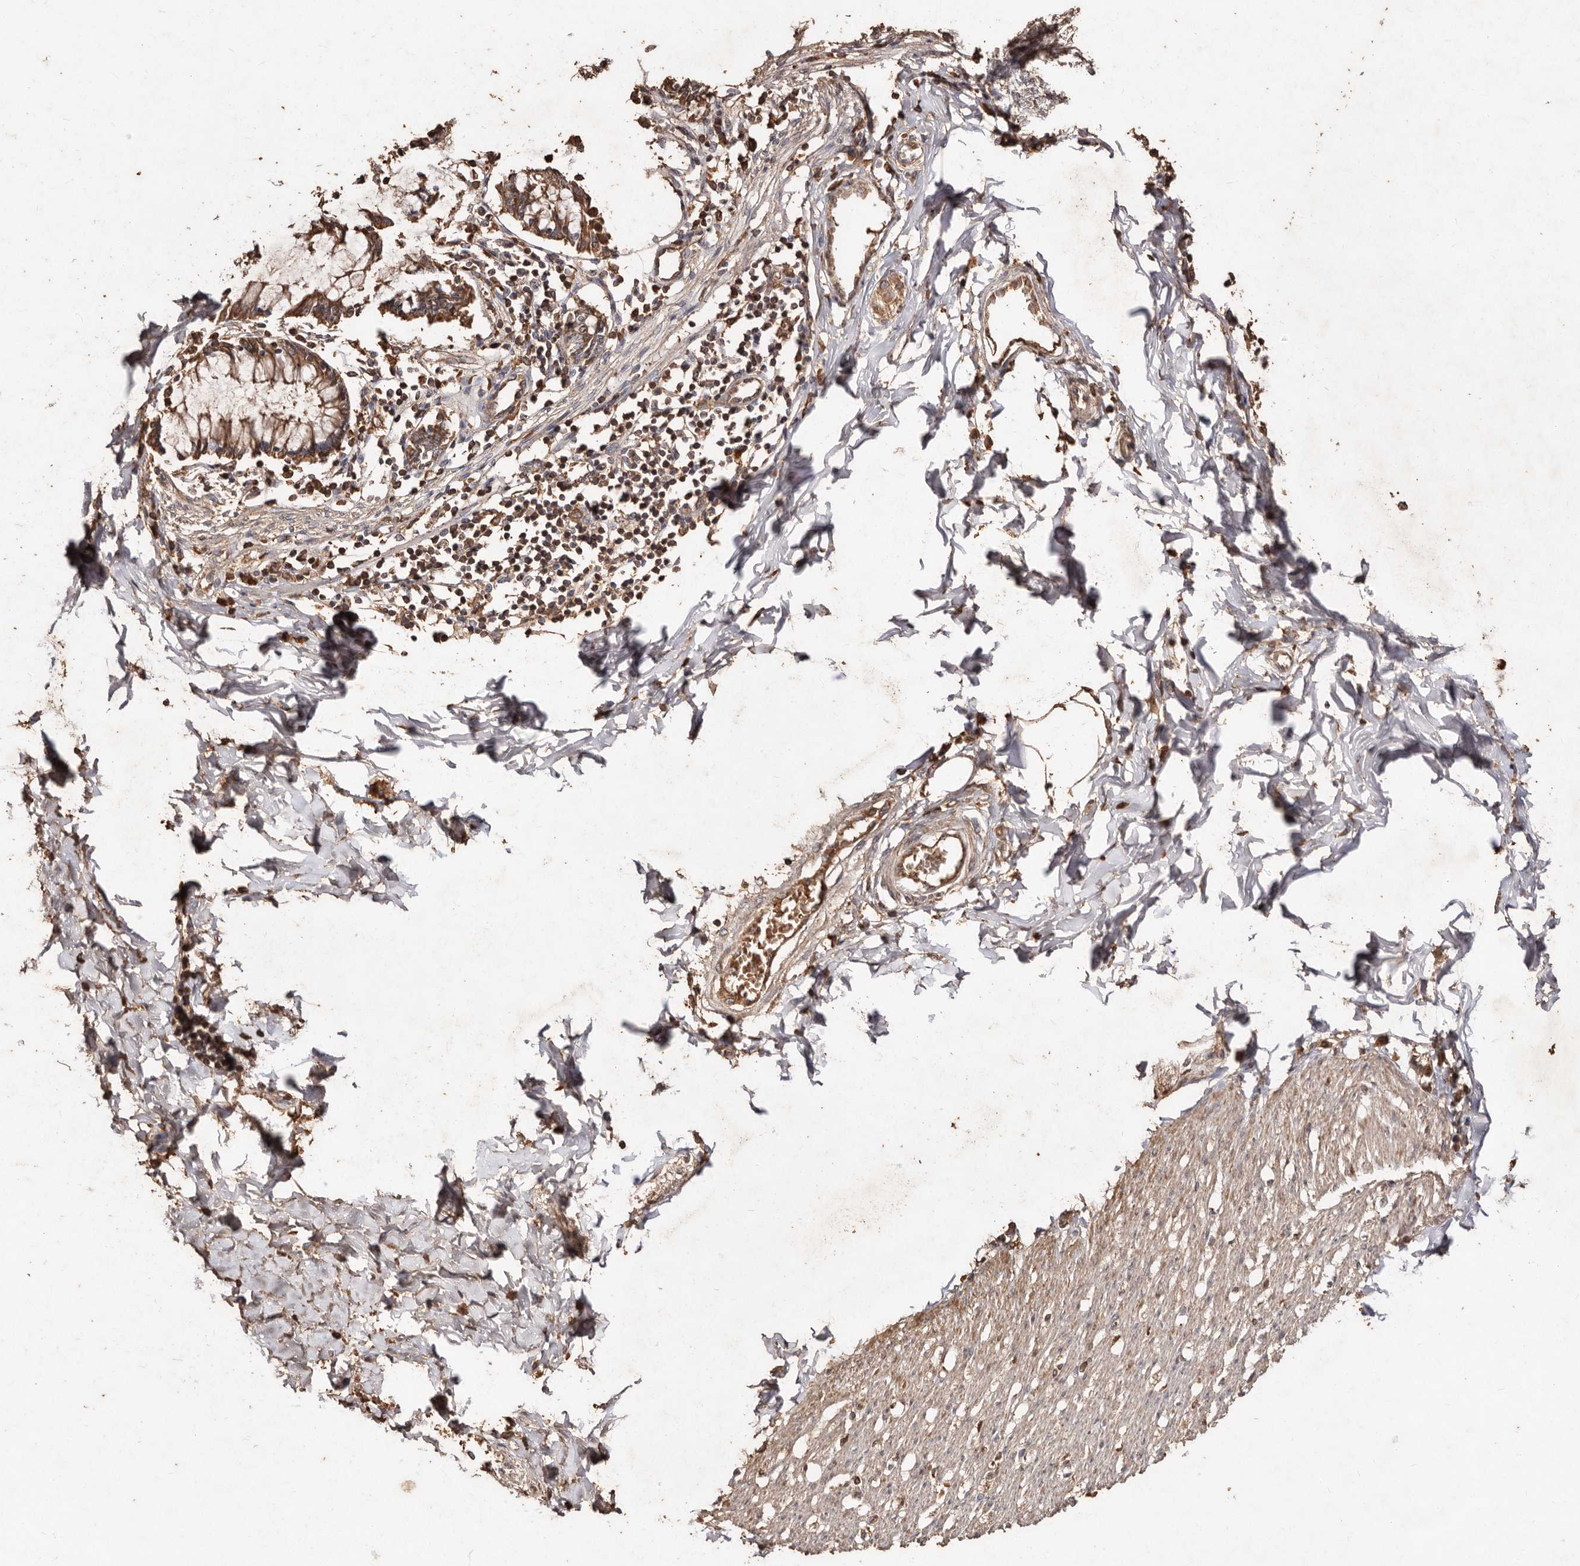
{"staining": {"intensity": "moderate", "quantity": "<25%", "location": "cytoplasmic/membranous"}, "tissue": "smooth muscle", "cell_type": "Smooth muscle cells", "image_type": "normal", "snomed": [{"axis": "morphology", "description": "Normal tissue, NOS"}, {"axis": "morphology", "description": "Adenocarcinoma, NOS"}, {"axis": "topography", "description": "Colon"}, {"axis": "topography", "description": "Peripheral nerve tissue"}], "caption": "Protein positivity by IHC reveals moderate cytoplasmic/membranous positivity in approximately <25% of smooth muscle cells in benign smooth muscle.", "gene": "FARS2", "patient": {"sex": "male", "age": 14}}